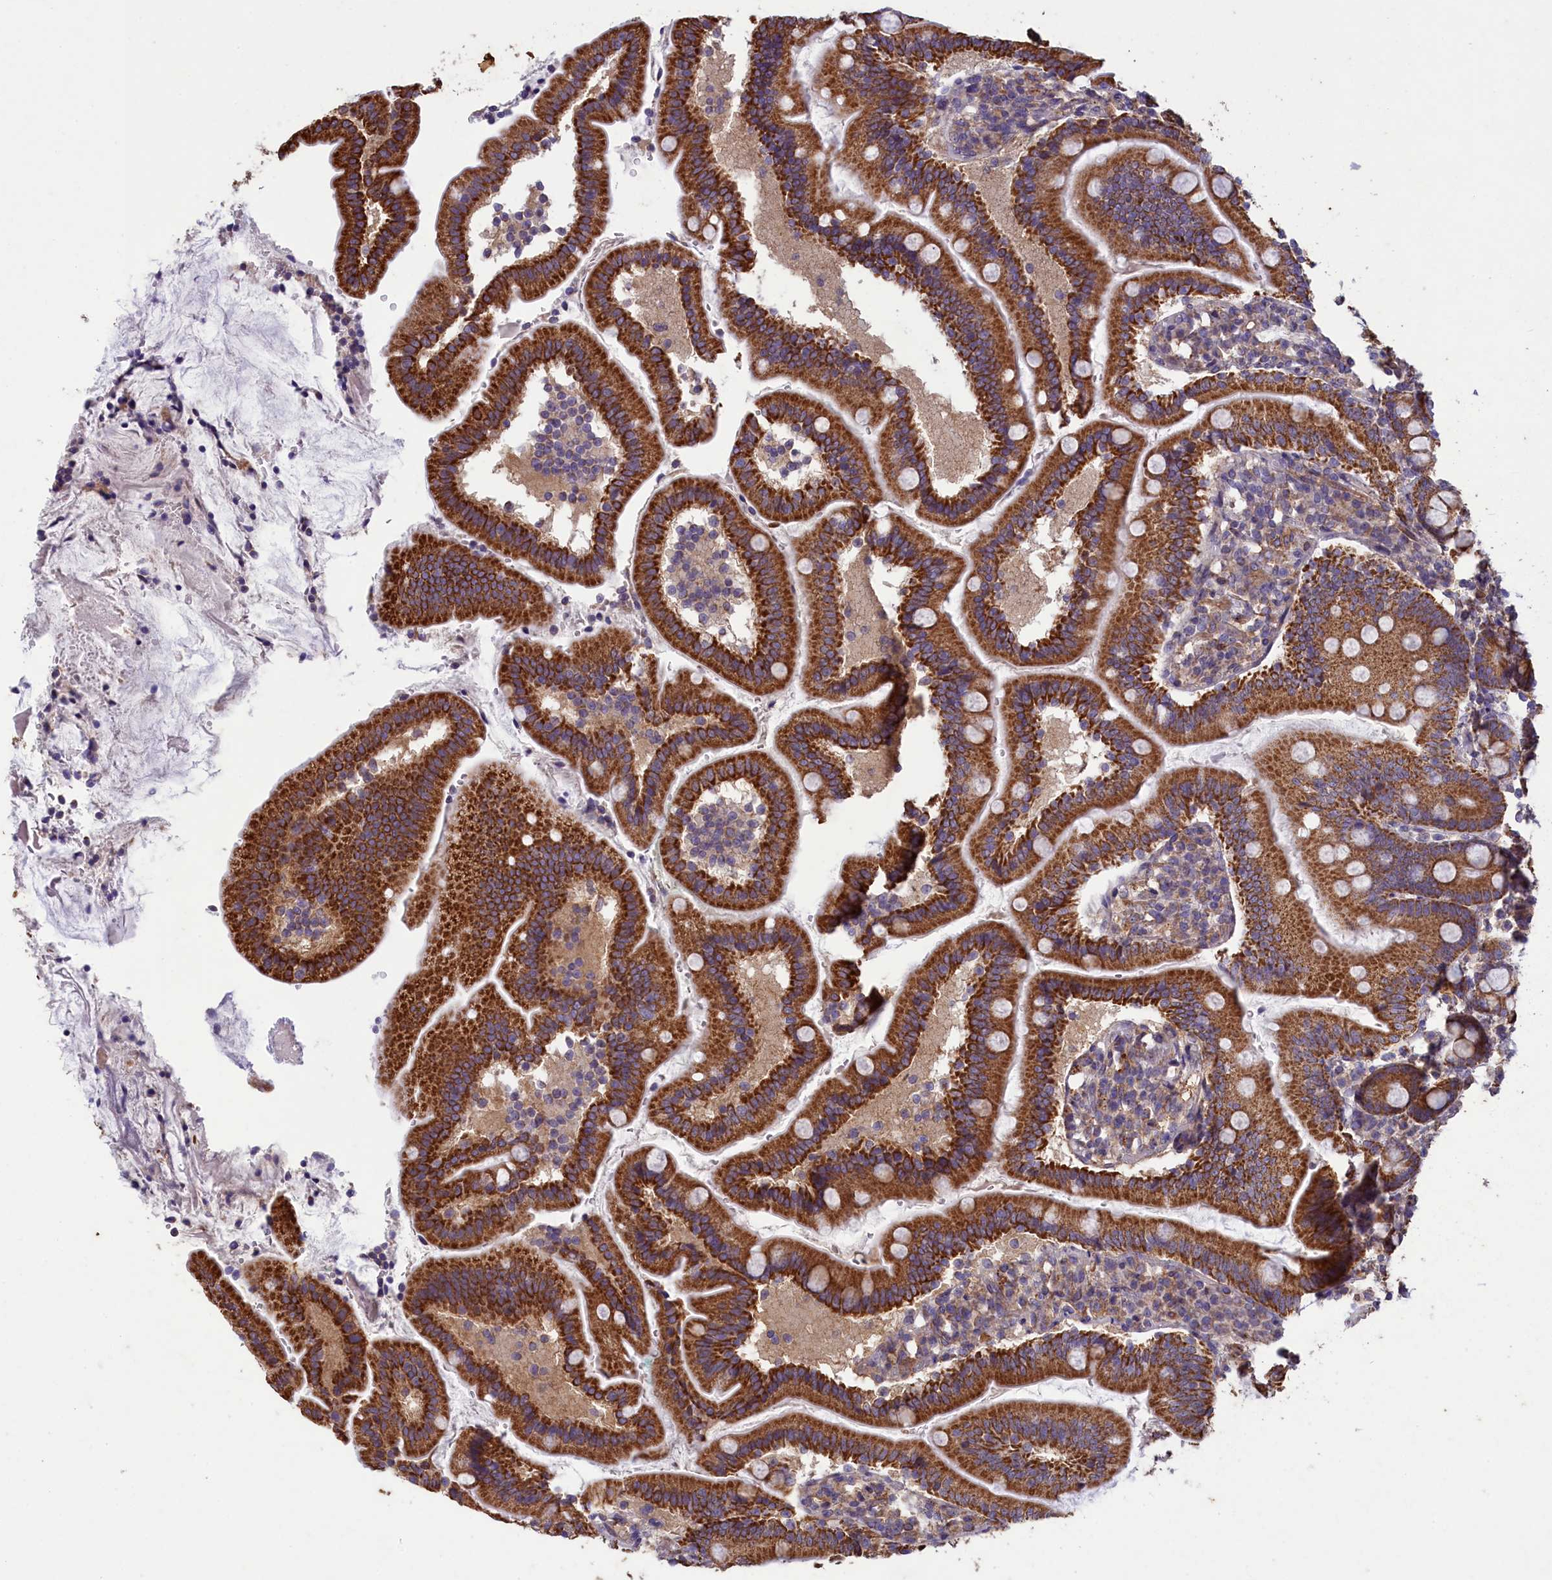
{"staining": {"intensity": "strong", "quantity": ">75%", "location": "cytoplasmic/membranous"}, "tissue": "duodenum", "cell_type": "Glandular cells", "image_type": "normal", "snomed": [{"axis": "morphology", "description": "Normal tissue, NOS"}, {"axis": "topography", "description": "Duodenum"}], "caption": "Immunohistochemical staining of benign human duodenum demonstrates high levels of strong cytoplasmic/membranous staining in approximately >75% of glandular cells.", "gene": "ACAD8", "patient": {"sex": "female", "age": 67}}